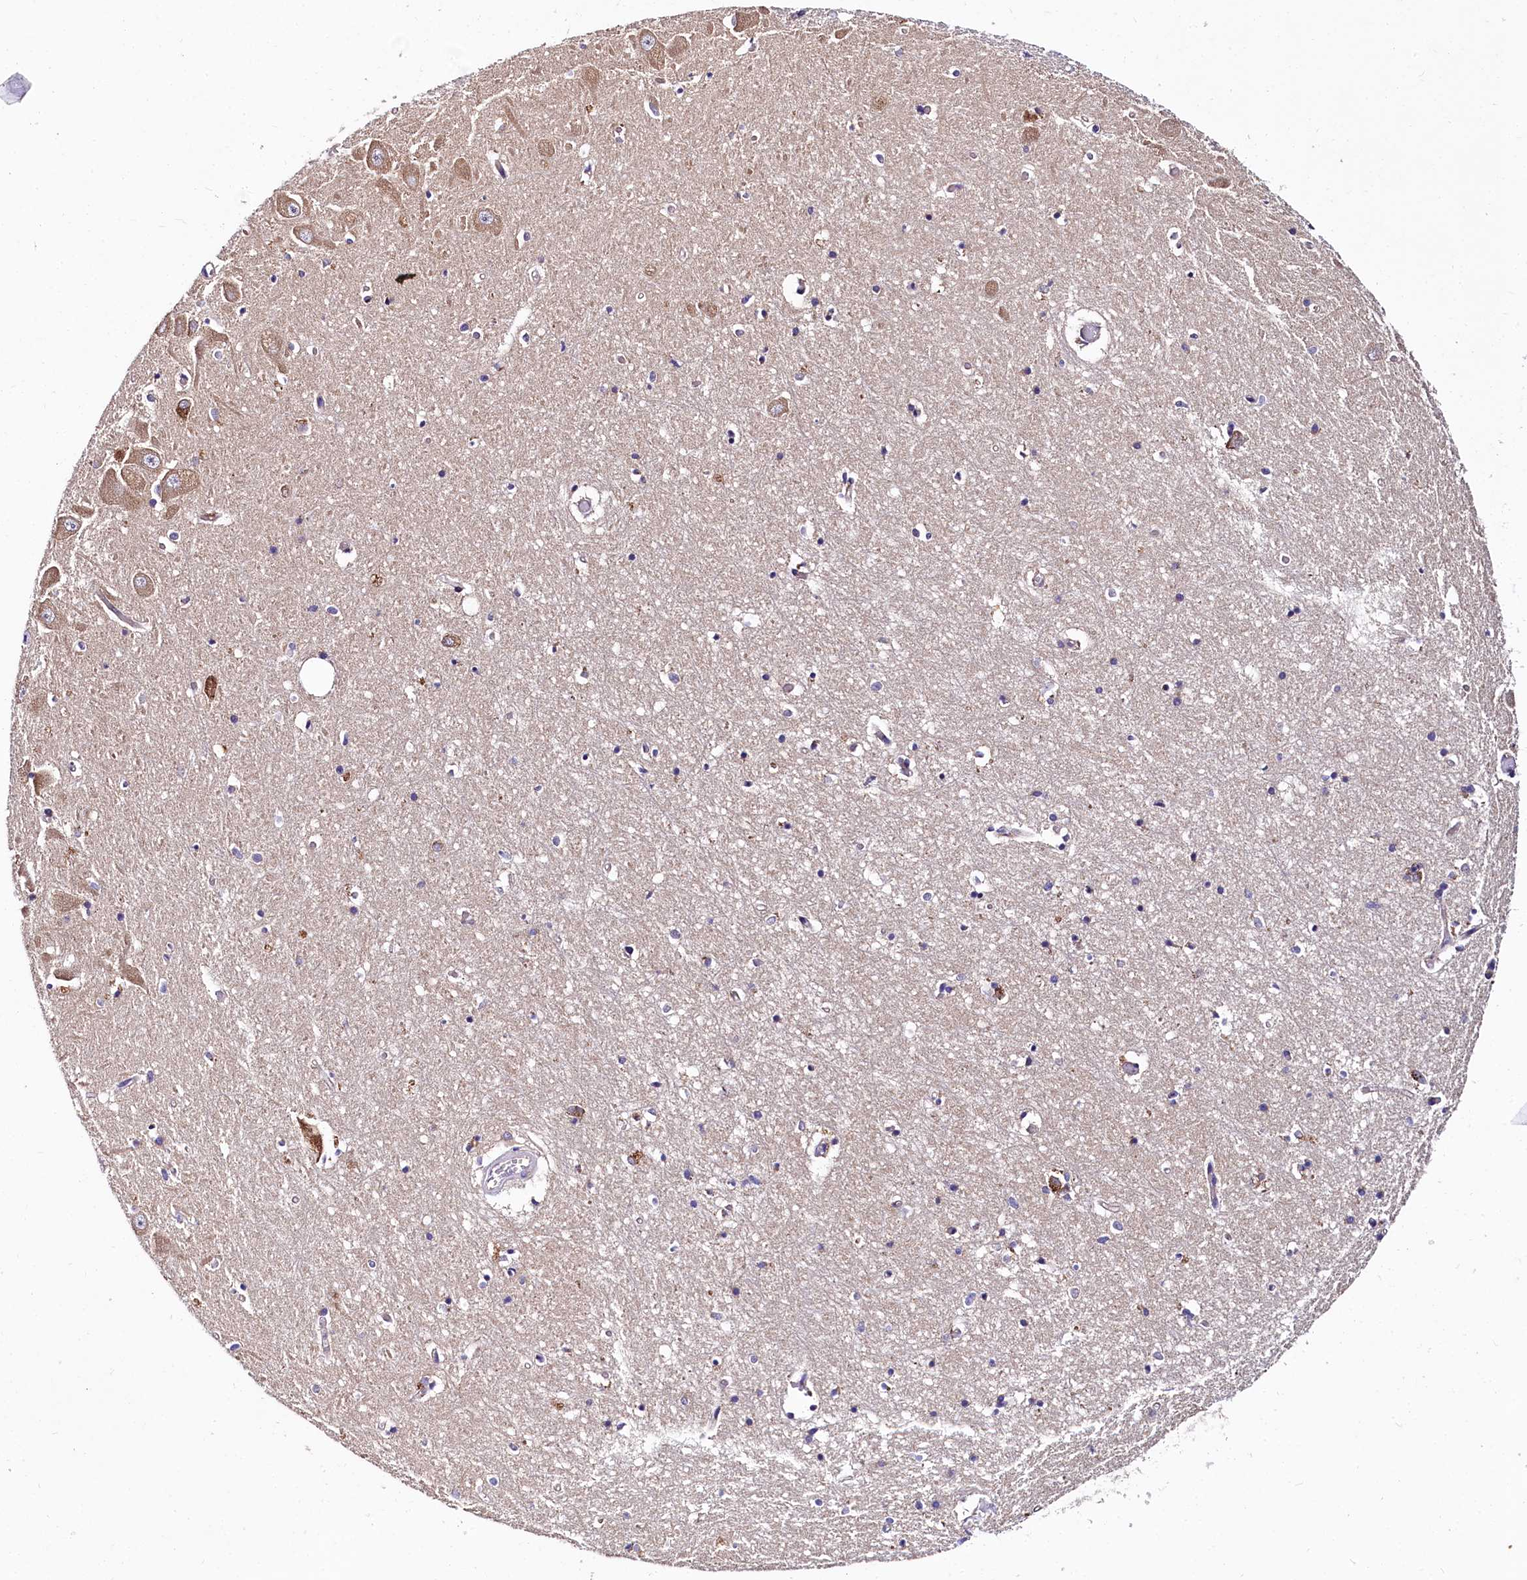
{"staining": {"intensity": "negative", "quantity": "none", "location": "none"}, "tissue": "hippocampus", "cell_type": "Glial cells", "image_type": "normal", "snomed": [{"axis": "morphology", "description": "Normal tissue, NOS"}, {"axis": "topography", "description": "Hippocampus"}], "caption": "Immunohistochemistry of benign hippocampus exhibits no expression in glial cells.", "gene": "QARS1", "patient": {"sex": "male", "age": 70}}